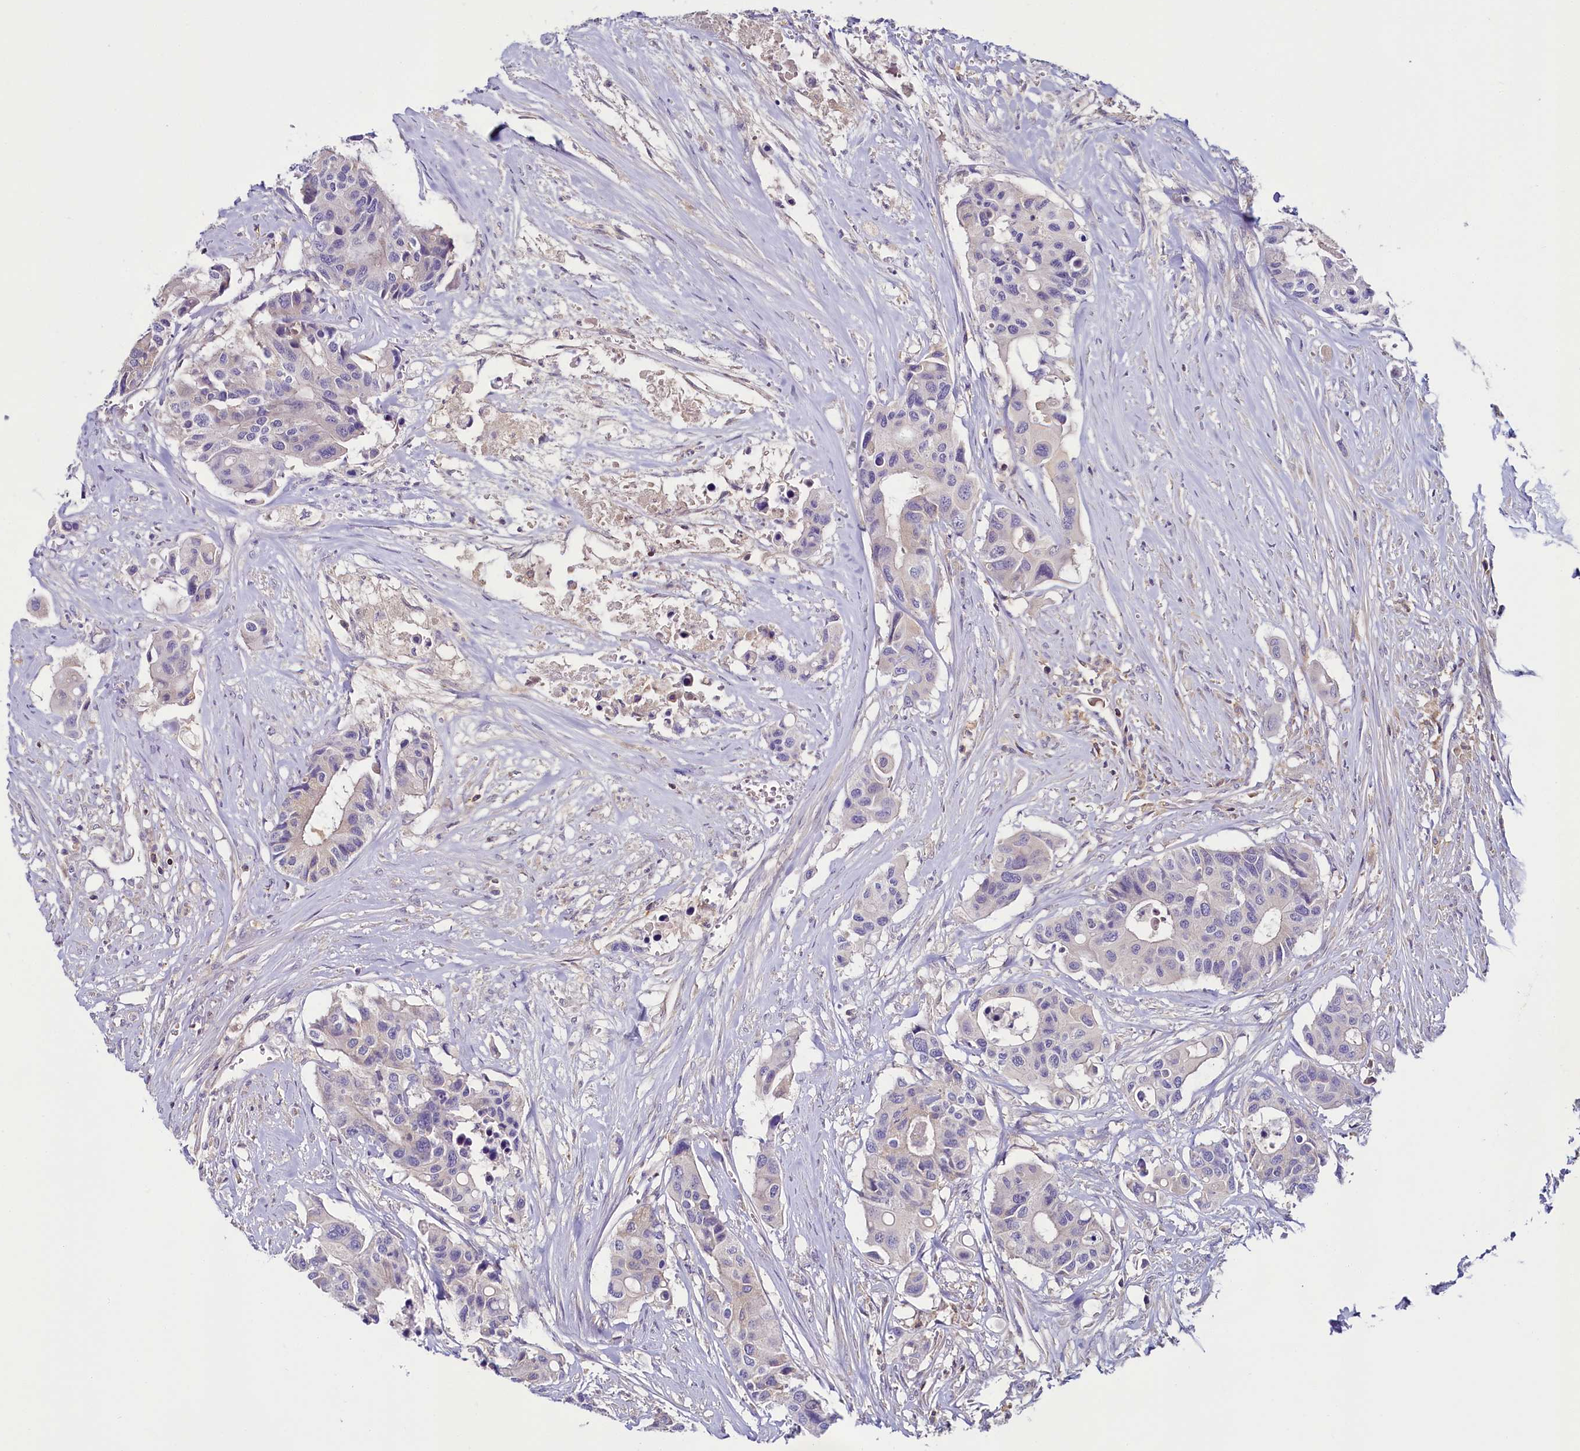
{"staining": {"intensity": "negative", "quantity": "none", "location": "none"}, "tissue": "colorectal cancer", "cell_type": "Tumor cells", "image_type": "cancer", "snomed": [{"axis": "morphology", "description": "Adenocarcinoma, NOS"}, {"axis": "topography", "description": "Colon"}], "caption": "Immunohistochemical staining of human adenocarcinoma (colorectal) reveals no significant expression in tumor cells.", "gene": "FGFR2", "patient": {"sex": "male", "age": 77}}